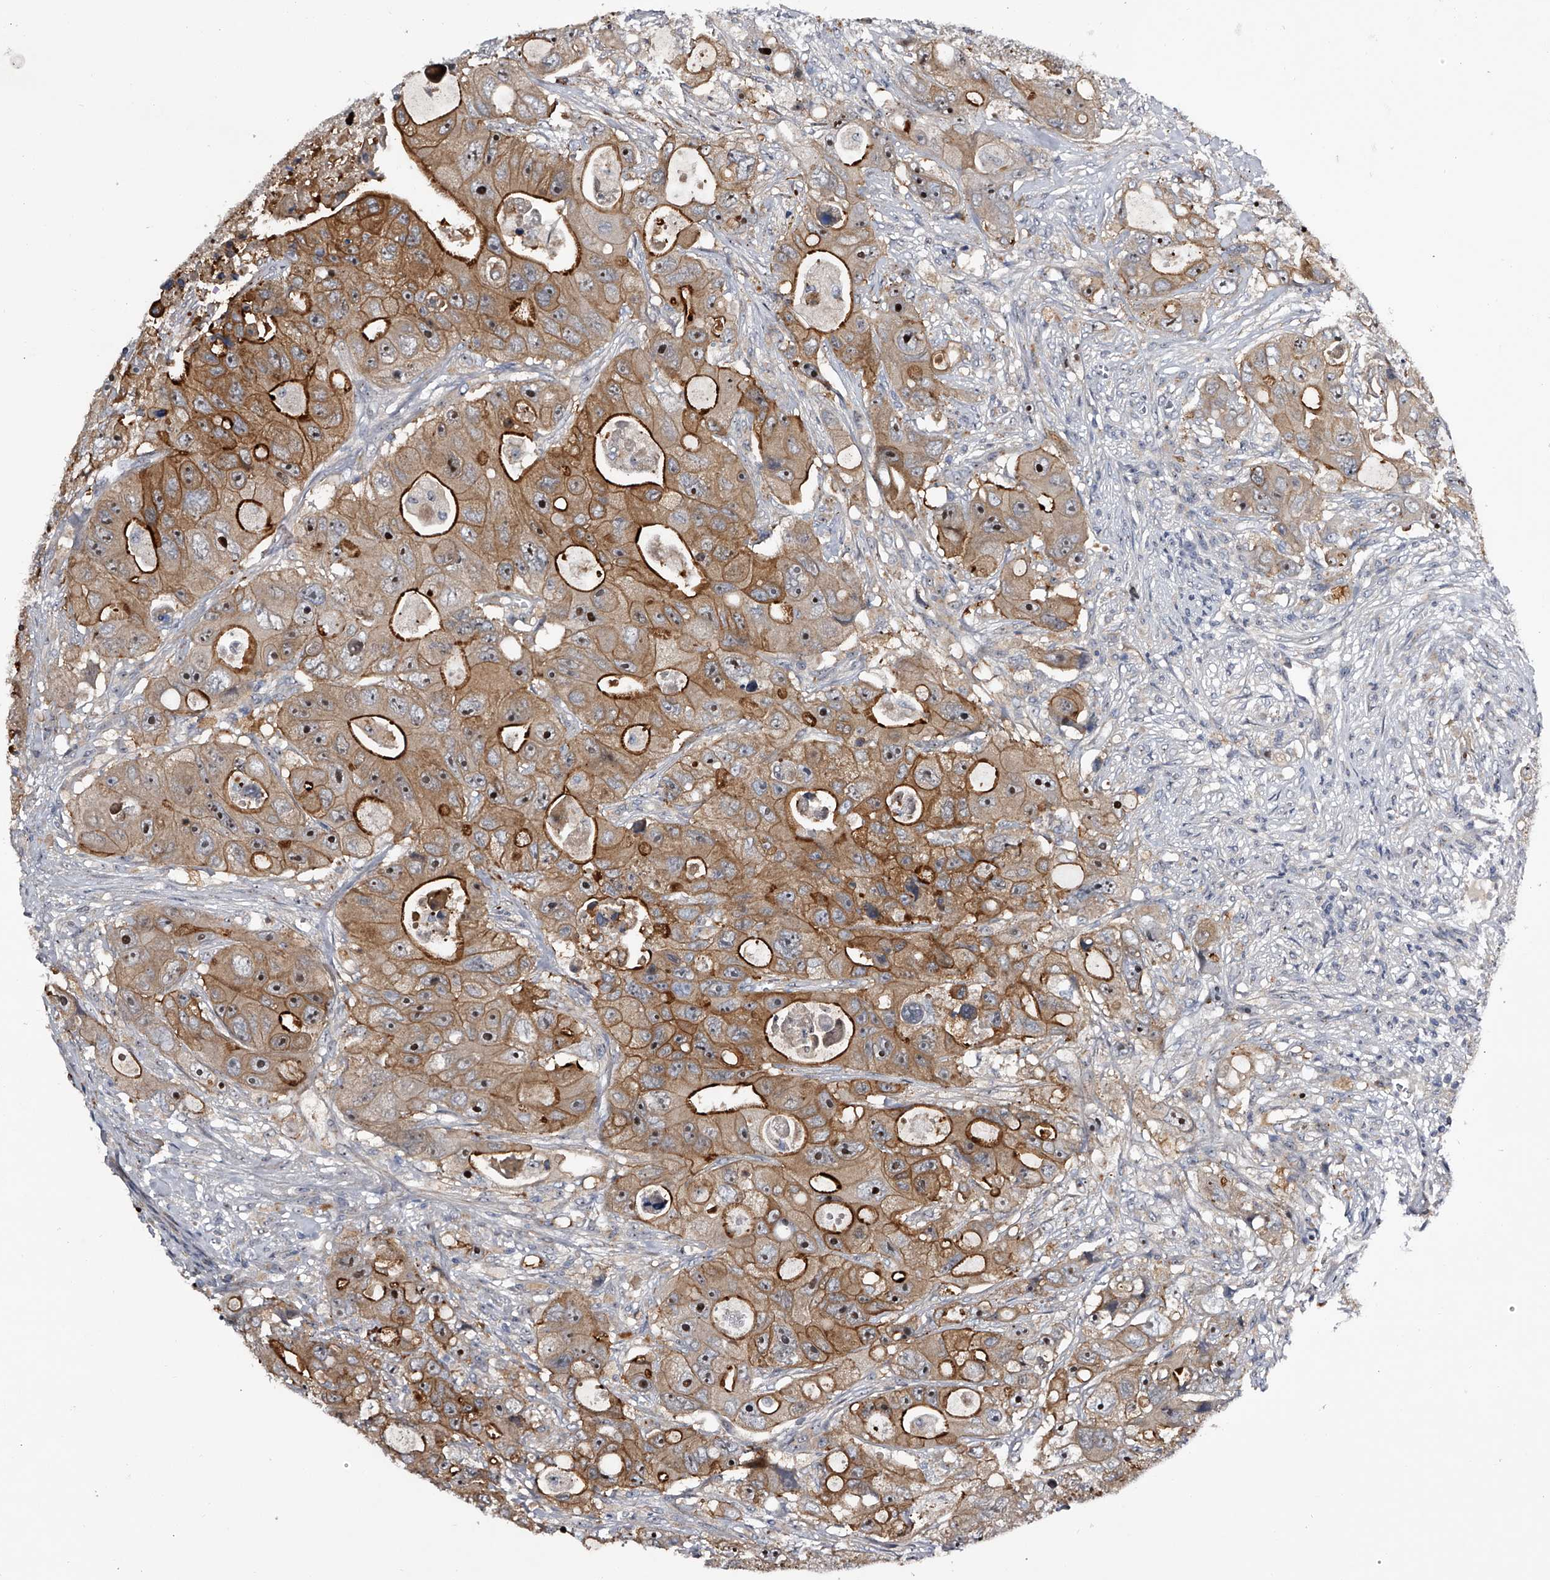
{"staining": {"intensity": "moderate", "quantity": "25%-75%", "location": "cytoplasmic/membranous,nuclear"}, "tissue": "colorectal cancer", "cell_type": "Tumor cells", "image_type": "cancer", "snomed": [{"axis": "morphology", "description": "Adenocarcinoma, NOS"}, {"axis": "topography", "description": "Colon"}], "caption": "Colorectal cancer stained for a protein demonstrates moderate cytoplasmic/membranous and nuclear positivity in tumor cells.", "gene": "MDN1", "patient": {"sex": "female", "age": 46}}